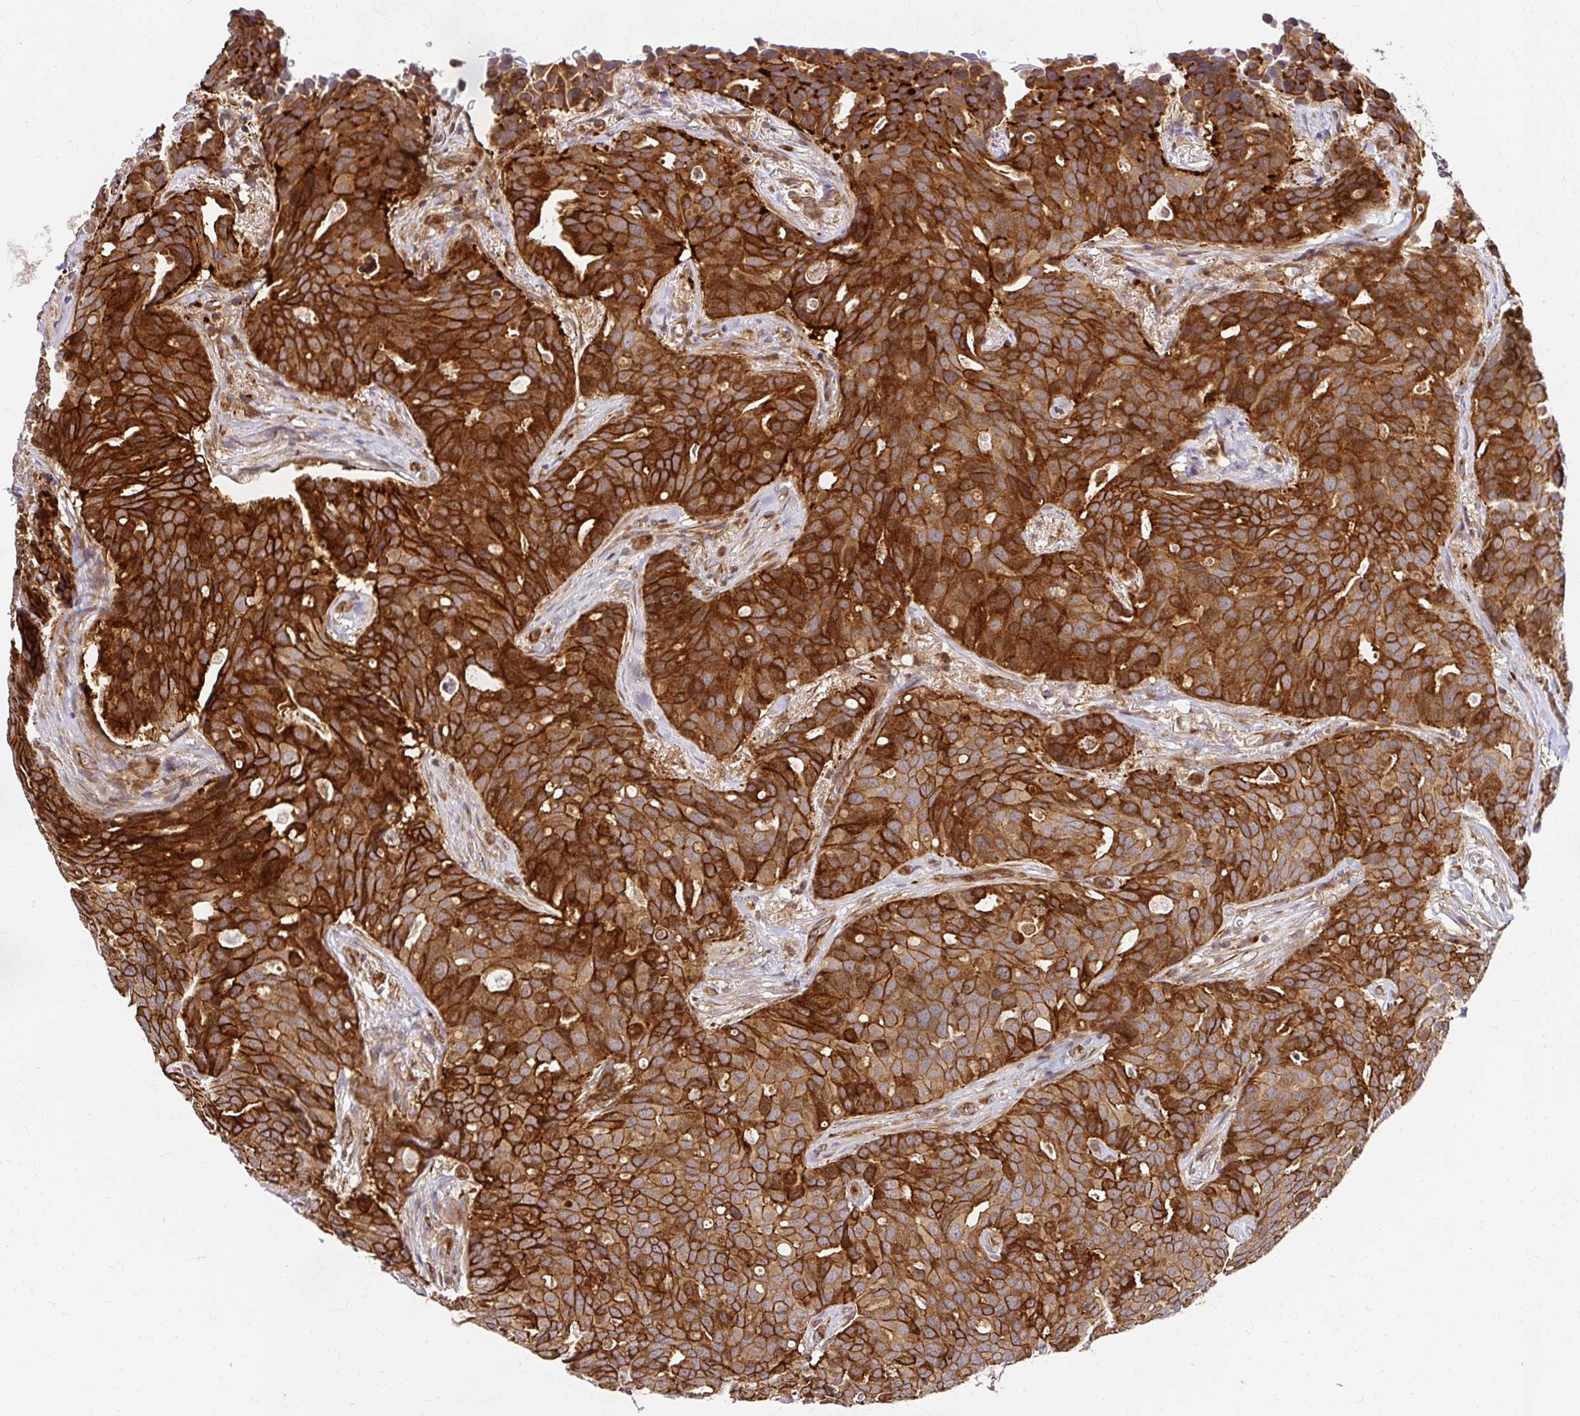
{"staining": {"intensity": "moderate", "quantity": ">75%", "location": "cytoplasmic/membranous"}, "tissue": "breast cancer", "cell_type": "Tumor cells", "image_type": "cancer", "snomed": [{"axis": "morphology", "description": "Duct carcinoma"}, {"axis": "topography", "description": "Breast"}], "caption": "This is a histology image of immunohistochemistry (IHC) staining of breast cancer (infiltrating ductal carcinoma), which shows moderate positivity in the cytoplasmic/membranous of tumor cells.", "gene": "PSMA4", "patient": {"sex": "female", "age": 54}}